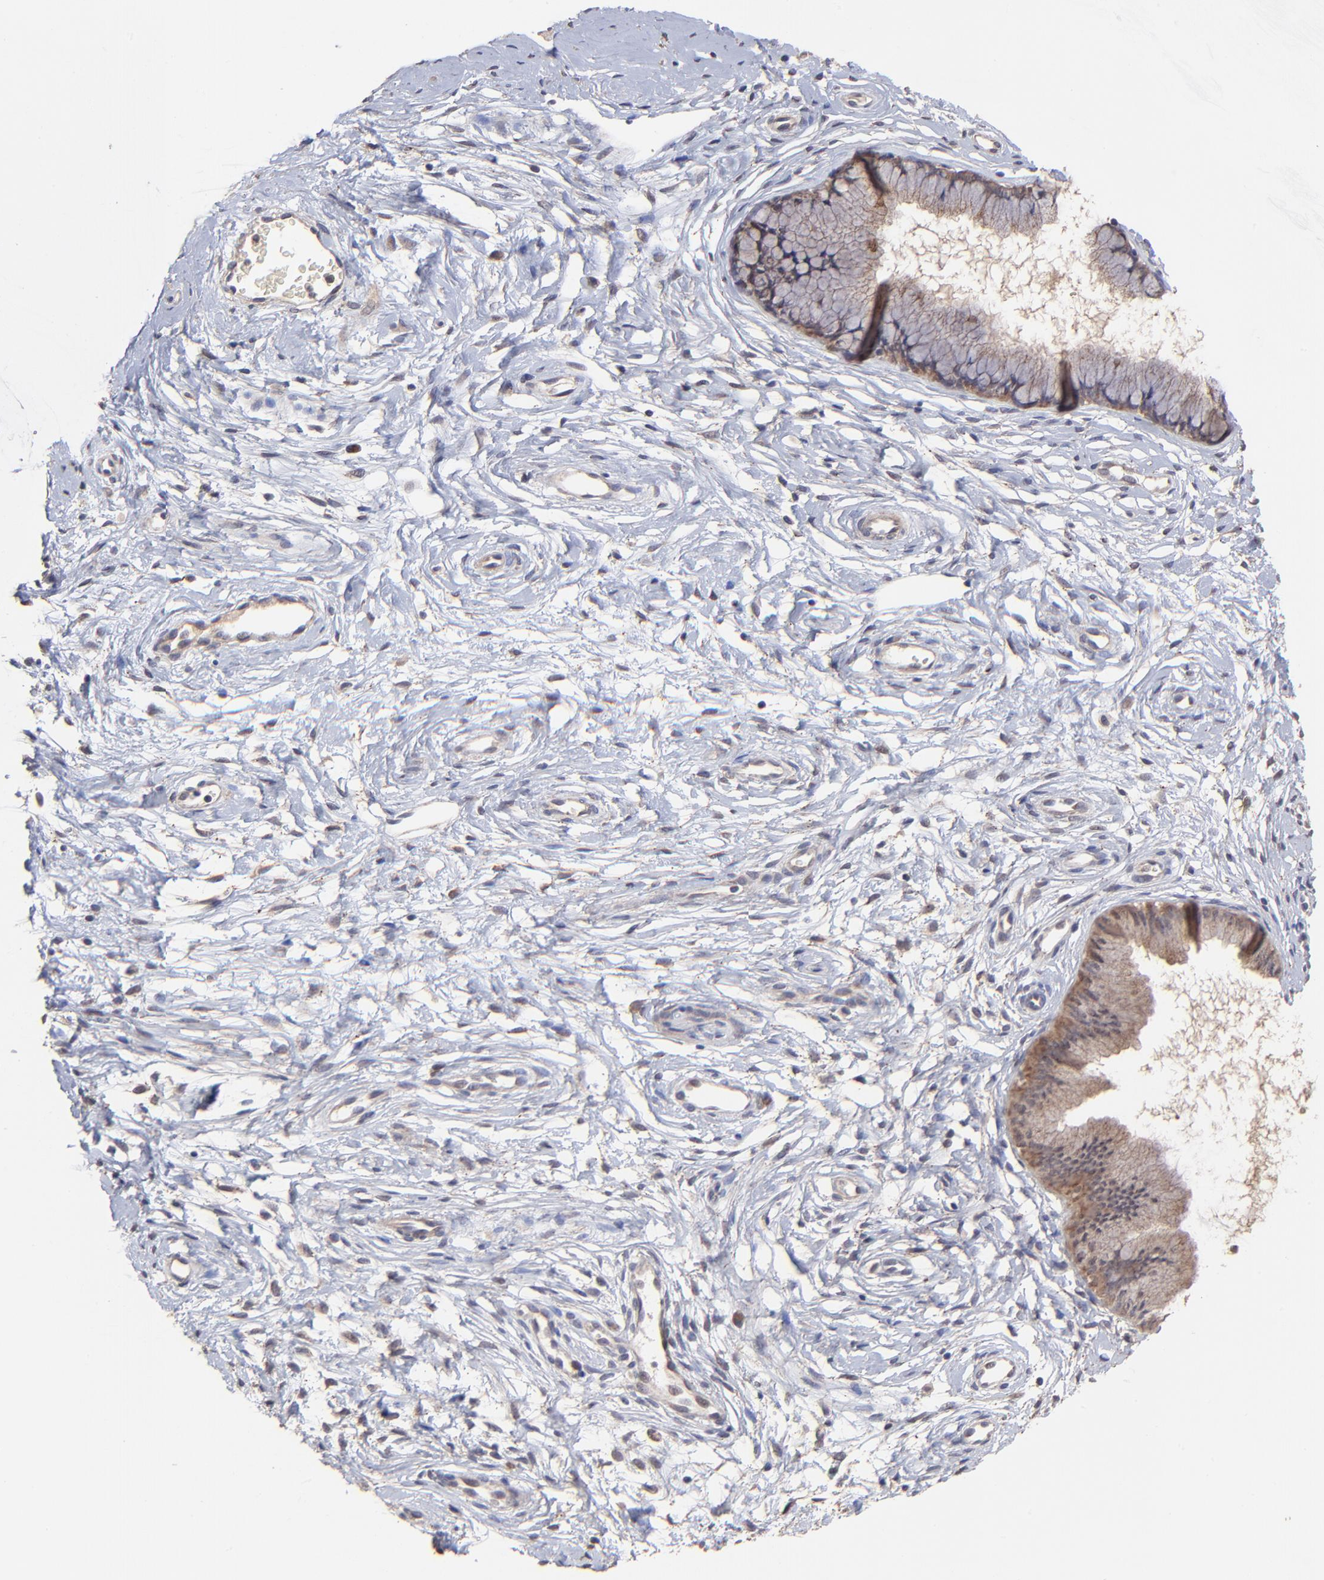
{"staining": {"intensity": "moderate", "quantity": ">75%", "location": "cytoplasmic/membranous"}, "tissue": "cervix", "cell_type": "Glandular cells", "image_type": "normal", "snomed": [{"axis": "morphology", "description": "Normal tissue, NOS"}, {"axis": "topography", "description": "Cervix"}], "caption": "A brown stain highlights moderate cytoplasmic/membranous staining of a protein in glandular cells of unremarkable cervix.", "gene": "BAIAP2L2", "patient": {"sex": "female", "age": 39}}